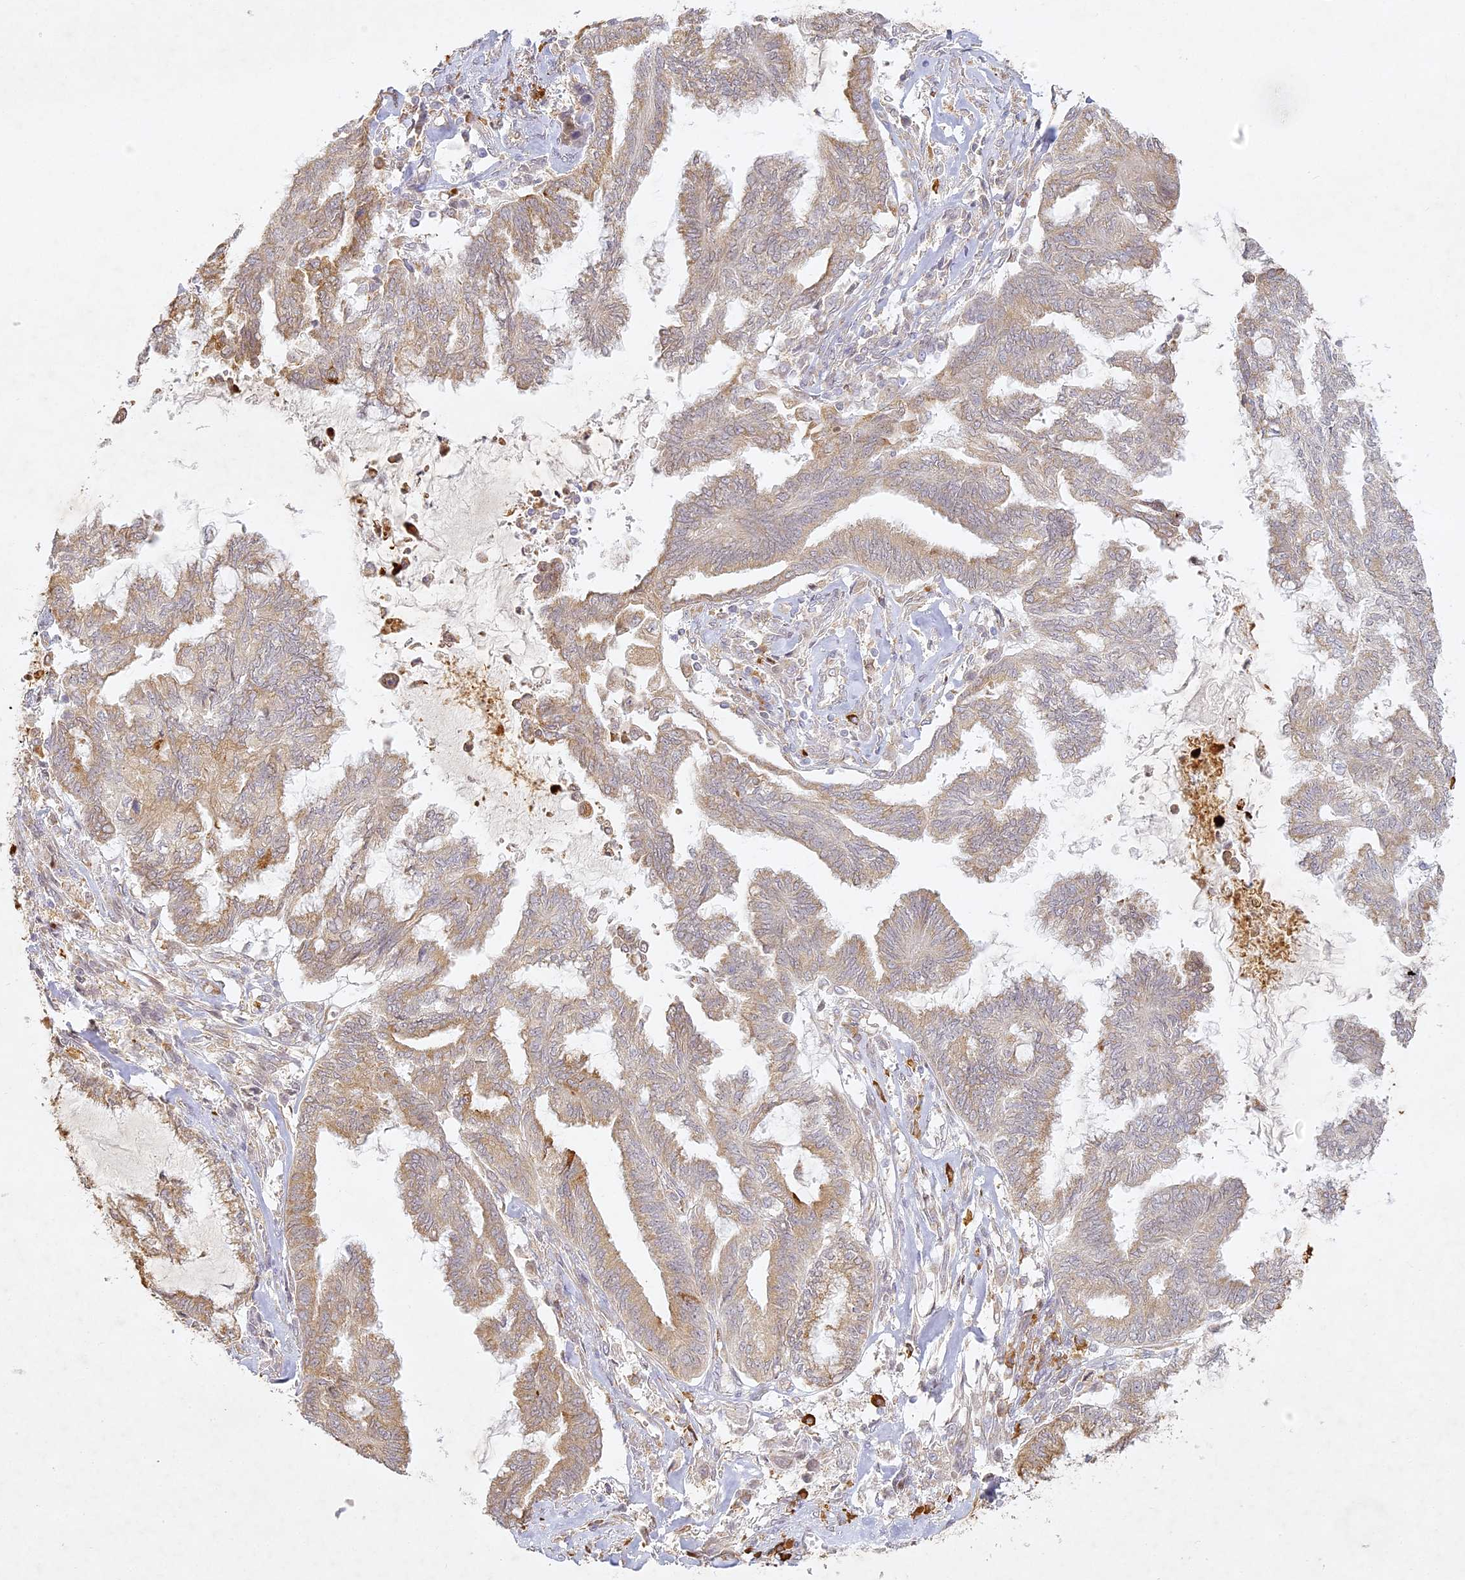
{"staining": {"intensity": "weak", "quantity": "25%-75%", "location": "cytoplasmic/membranous"}, "tissue": "endometrial cancer", "cell_type": "Tumor cells", "image_type": "cancer", "snomed": [{"axis": "morphology", "description": "Adenocarcinoma, NOS"}, {"axis": "topography", "description": "Endometrium"}], "caption": "High-magnification brightfield microscopy of endometrial cancer stained with DAB (brown) and counterstained with hematoxylin (blue). tumor cells exhibit weak cytoplasmic/membranous staining is present in about25%-75% of cells. The protein is shown in brown color, while the nuclei are stained blue.", "gene": "SLC30A5", "patient": {"sex": "female", "age": 86}}